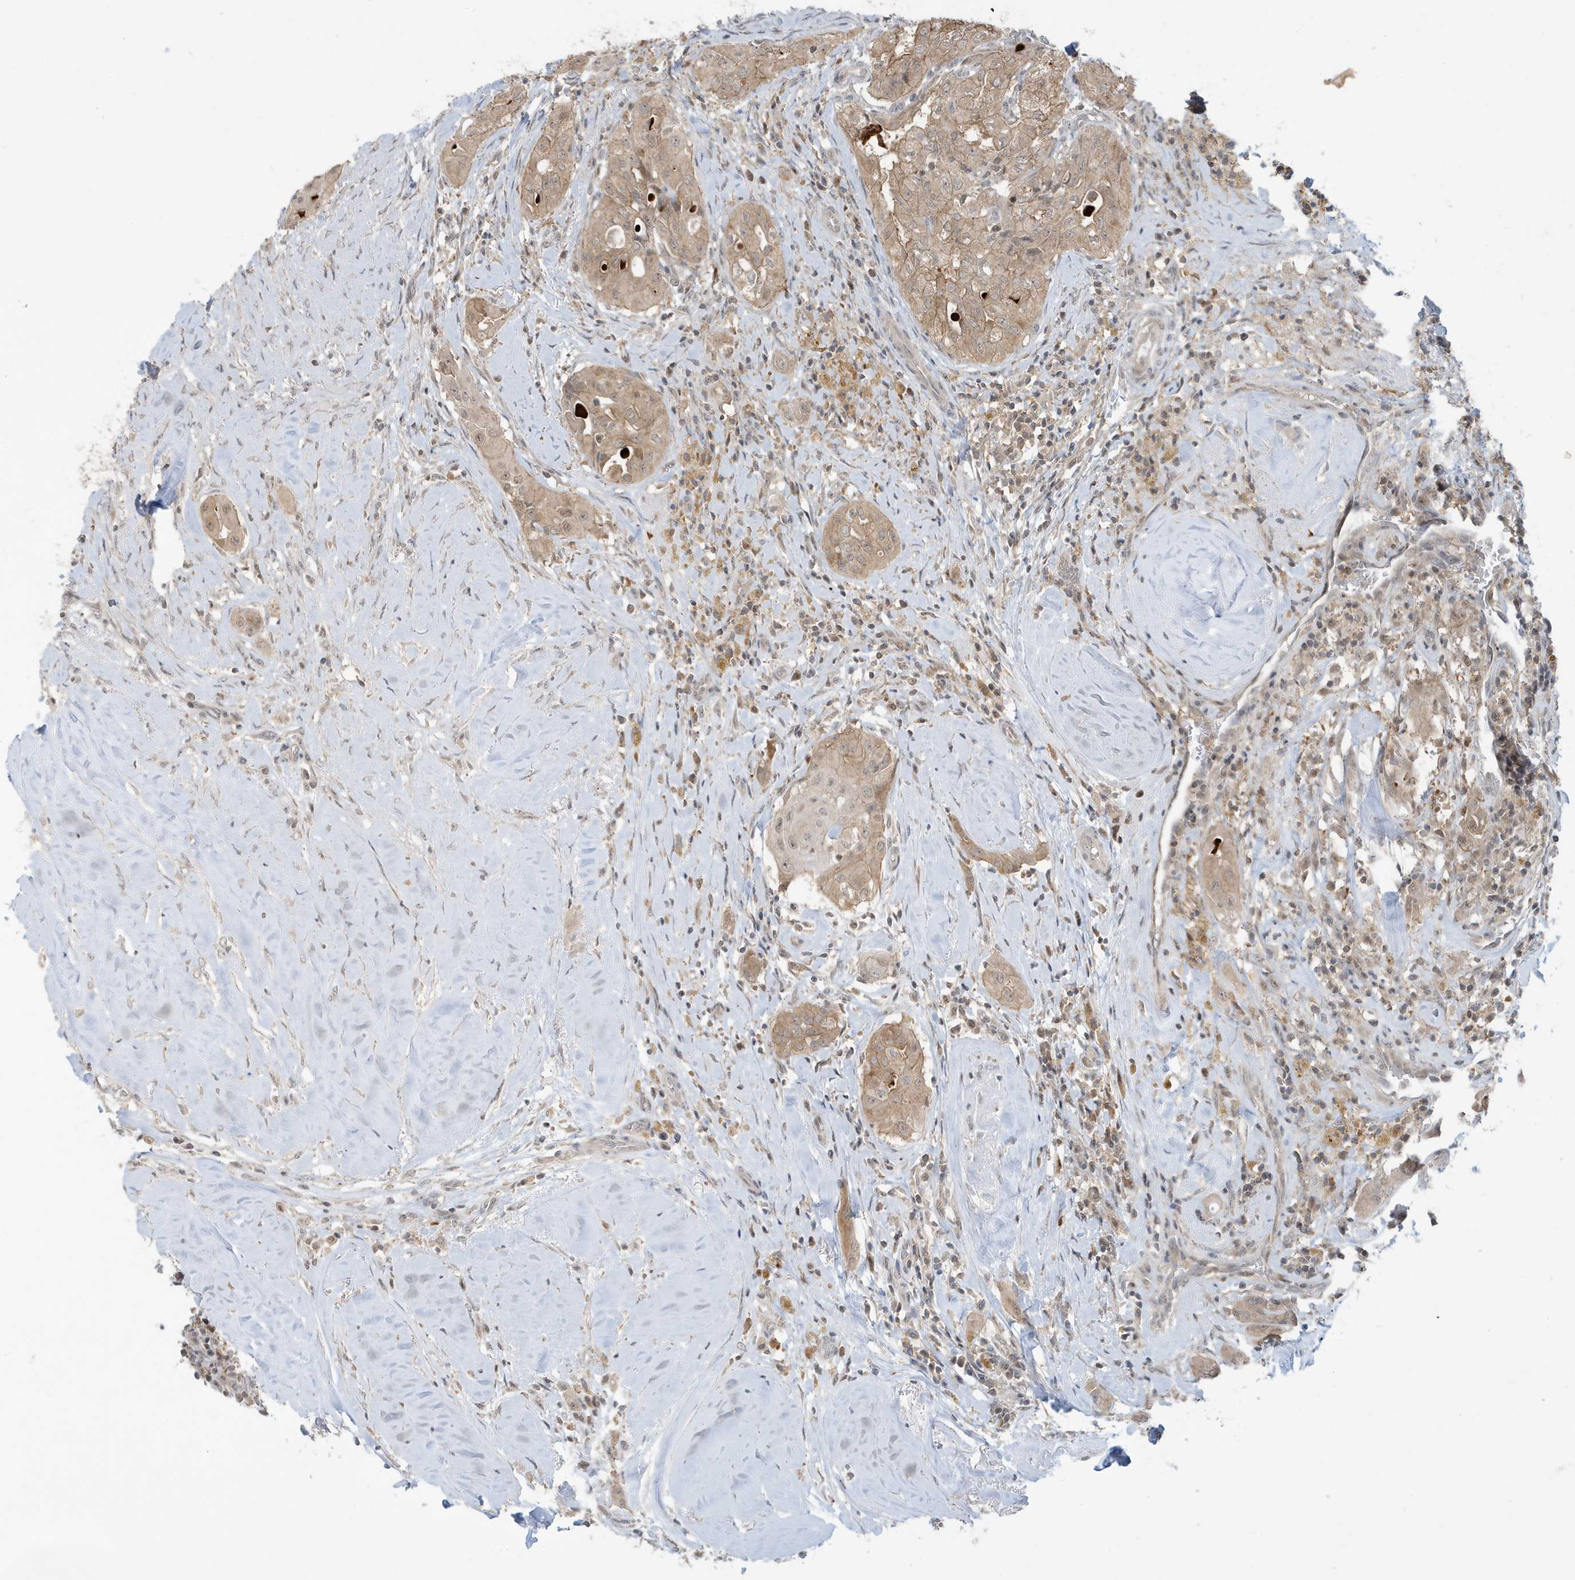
{"staining": {"intensity": "weak", "quantity": ">75%", "location": "cytoplasmic/membranous,nuclear"}, "tissue": "thyroid cancer", "cell_type": "Tumor cells", "image_type": "cancer", "snomed": [{"axis": "morphology", "description": "Papillary adenocarcinoma, NOS"}, {"axis": "topography", "description": "Thyroid gland"}], "caption": "This histopathology image displays IHC staining of human thyroid cancer, with low weak cytoplasmic/membranous and nuclear positivity in approximately >75% of tumor cells.", "gene": "PRRT3", "patient": {"sex": "female", "age": 59}}